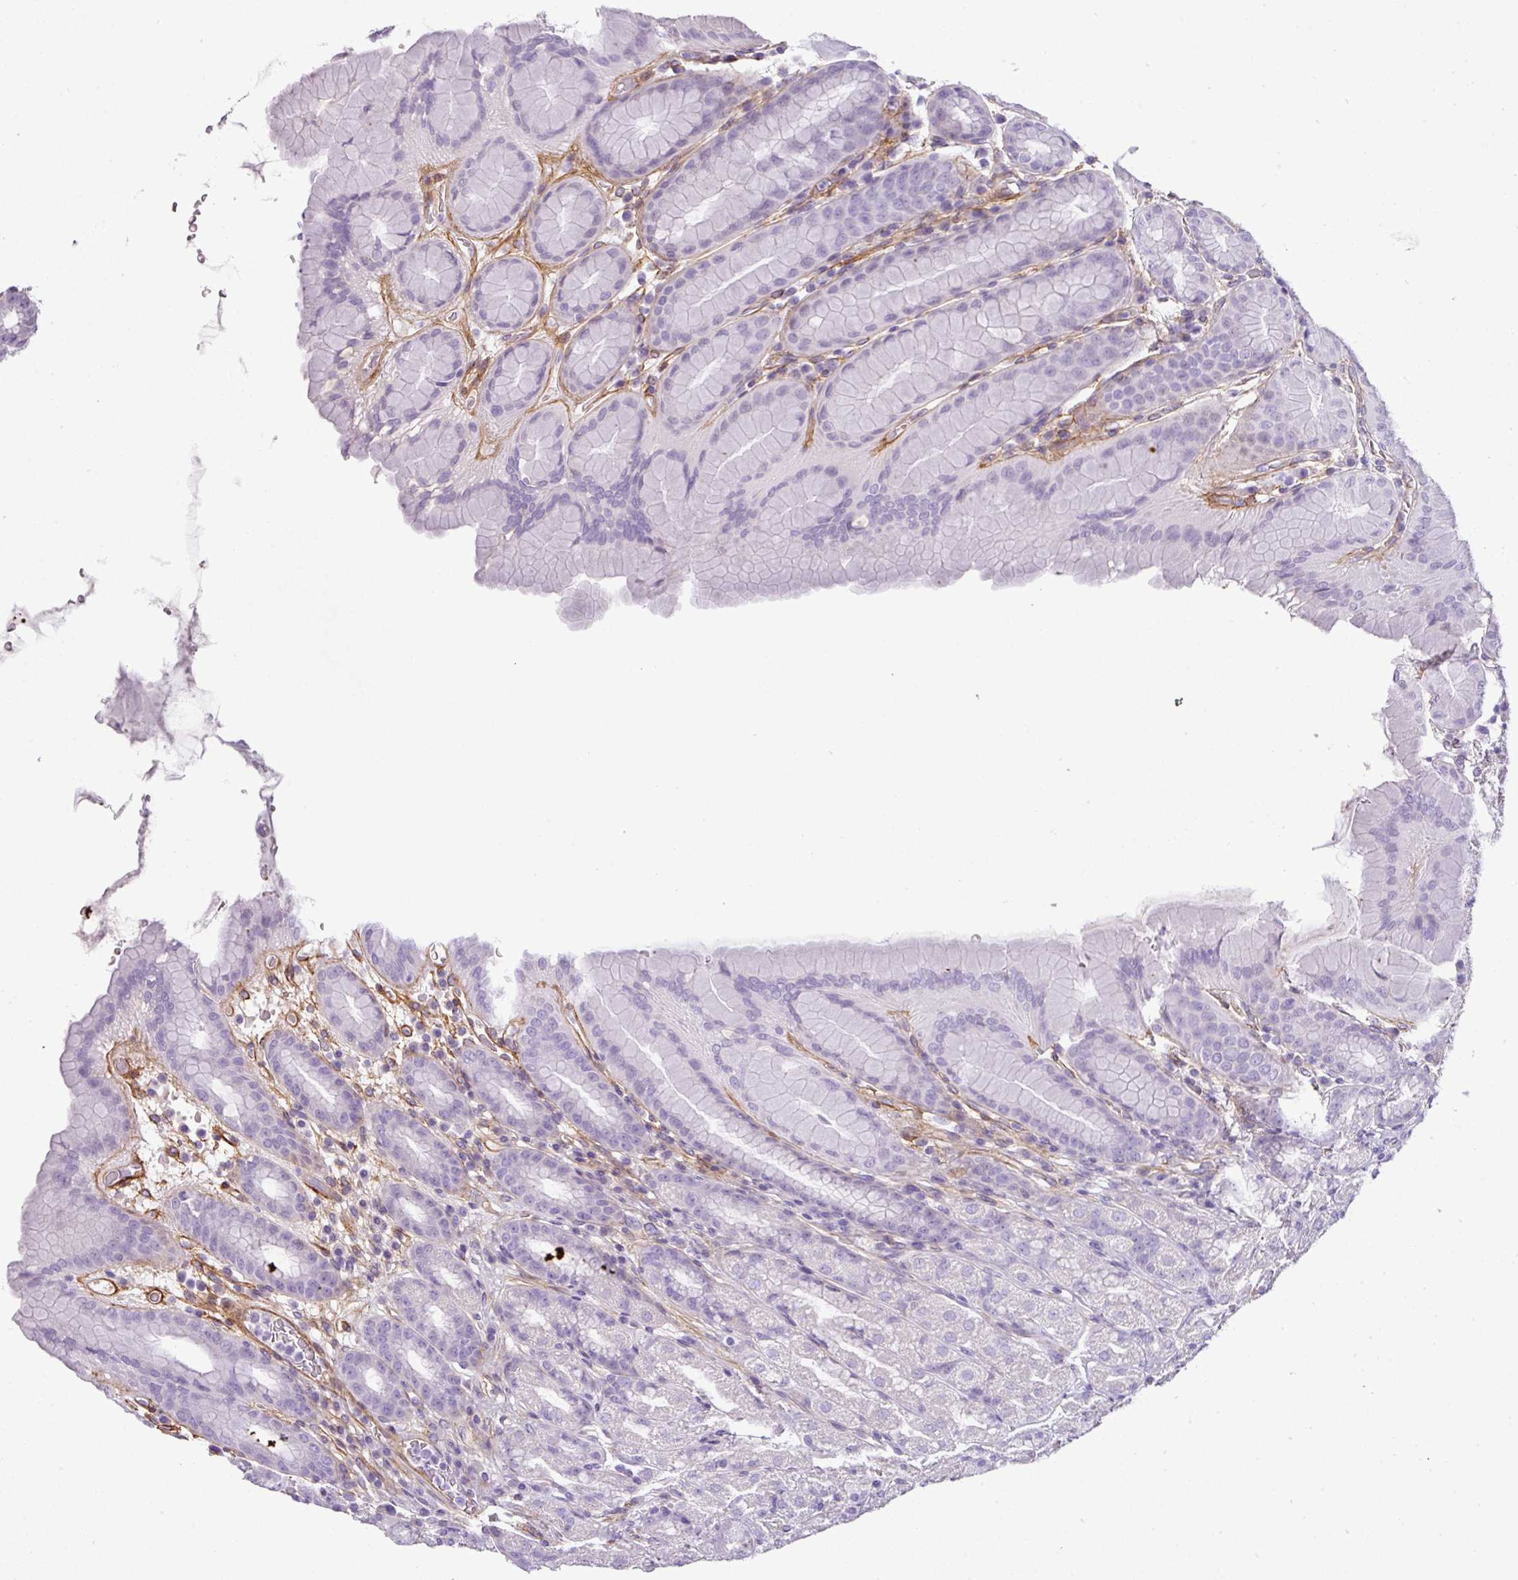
{"staining": {"intensity": "negative", "quantity": "none", "location": "none"}, "tissue": "stomach", "cell_type": "Glandular cells", "image_type": "normal", "snomed": [{"axis": "morphology", "description": "Normal tissue, NOS"}, {"axis": "topography", "description": "Stomach, upper"}, {"axis": "topography", "description": "Stomach"}], "caption": "Immunohistochemical staining of benign human stomach shows no significant positivity in glandular cells.", "gene": "PARD6G", "patient": {"sex": "male", "age": 68}}